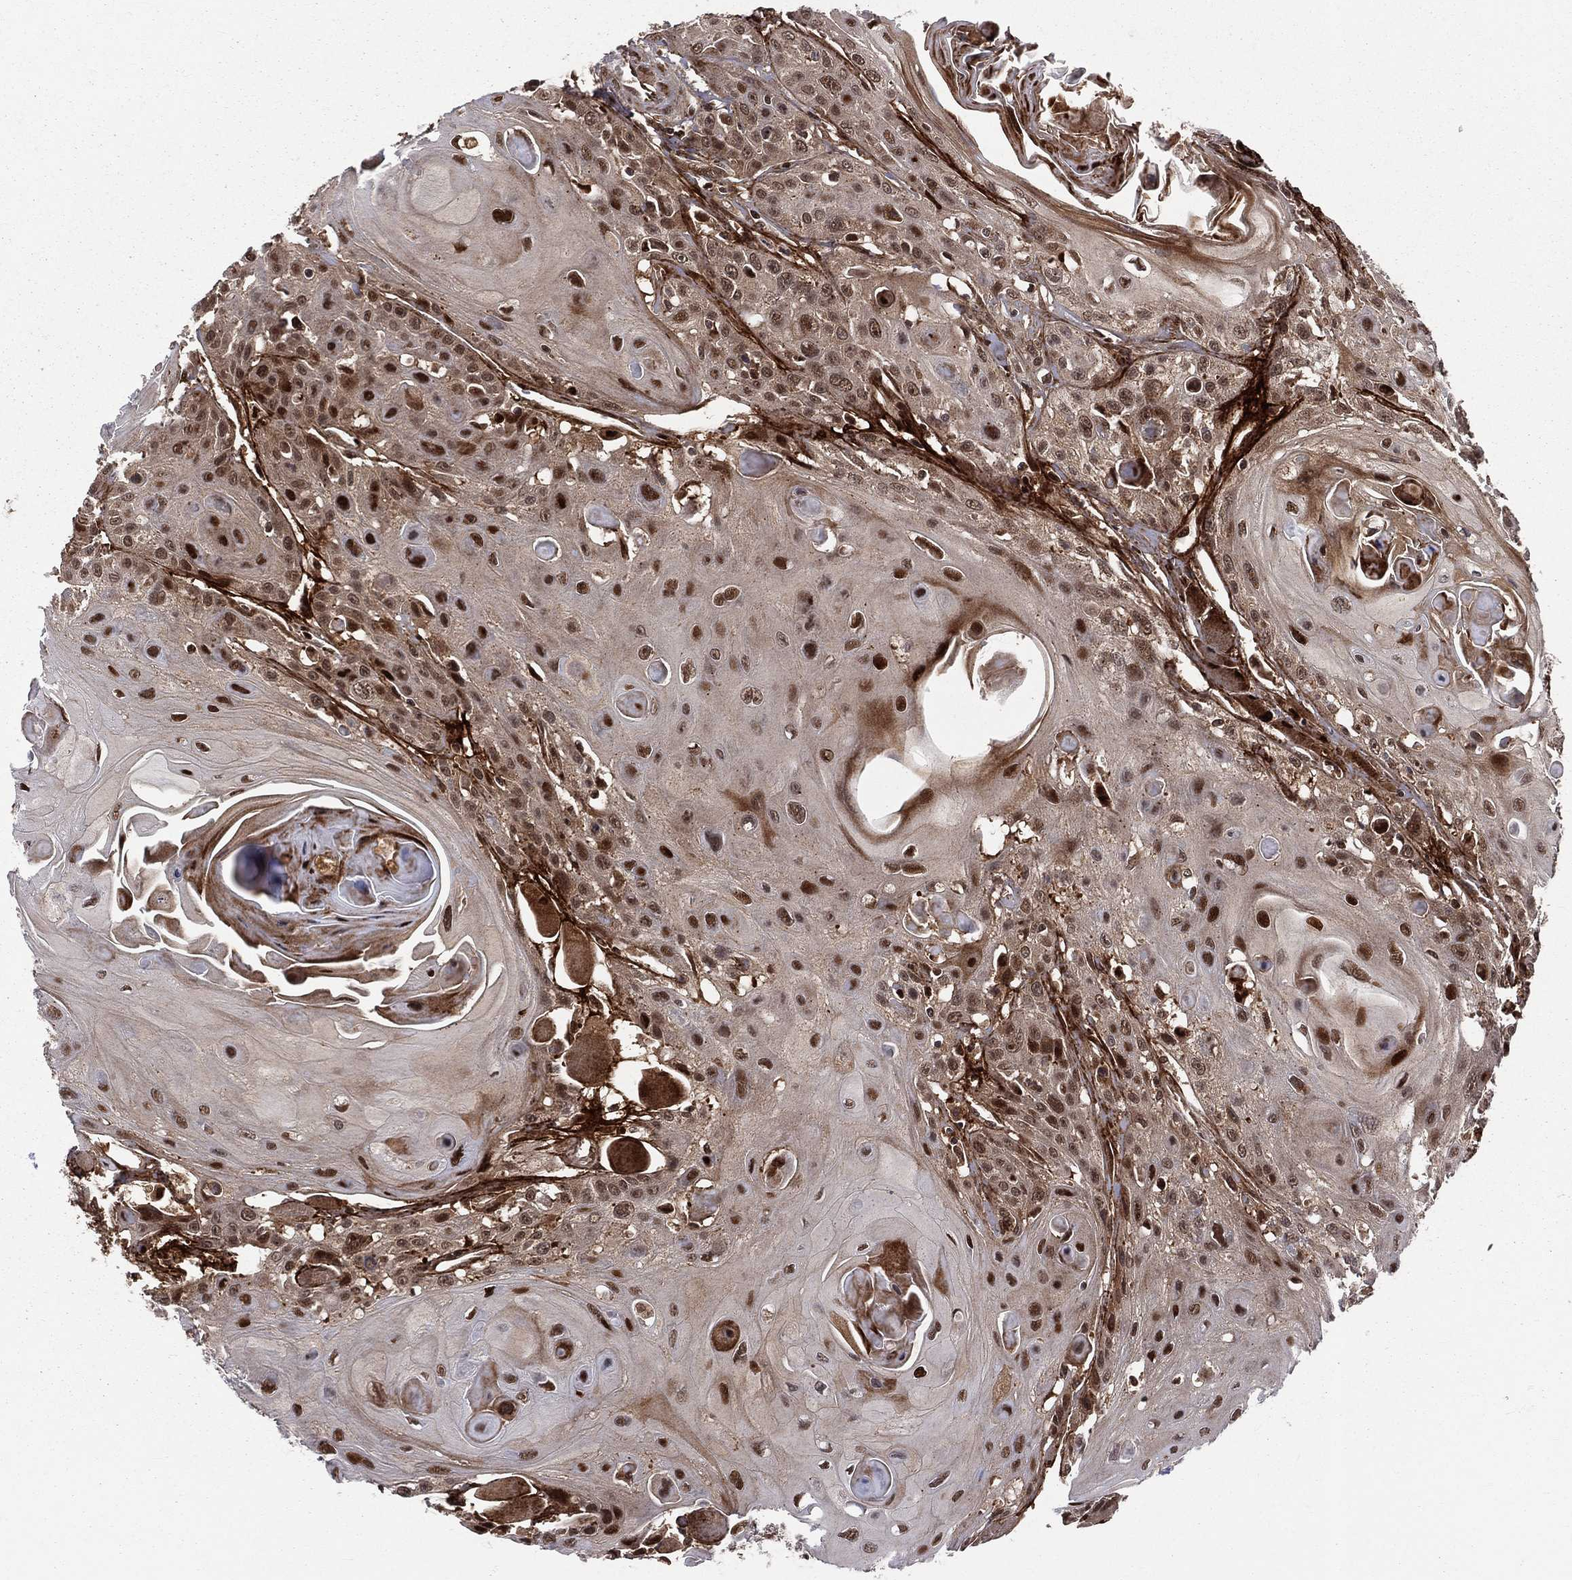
{"staining": {"intensity": "strong", "quantity": "25%-75%", "location": "nuclear"}, "tissue": "head and neck cancer", "cell_type": "Tumor cells", "image_type": "cancer", "snomed": [{"axis": "morphology", "description": "Squamous cell carcinoma, NOS"}, {"axis": "topography", "description": "Head-Neck"}], "caption": "Squamous cell carcinoma (head and neck) stained for a protein (brown) exhibits strong nuclear positive expression in approximately 25%-75% of tumor cells.", "gene": "MDM2", "patient": {"sex": "female", "age": 59}}